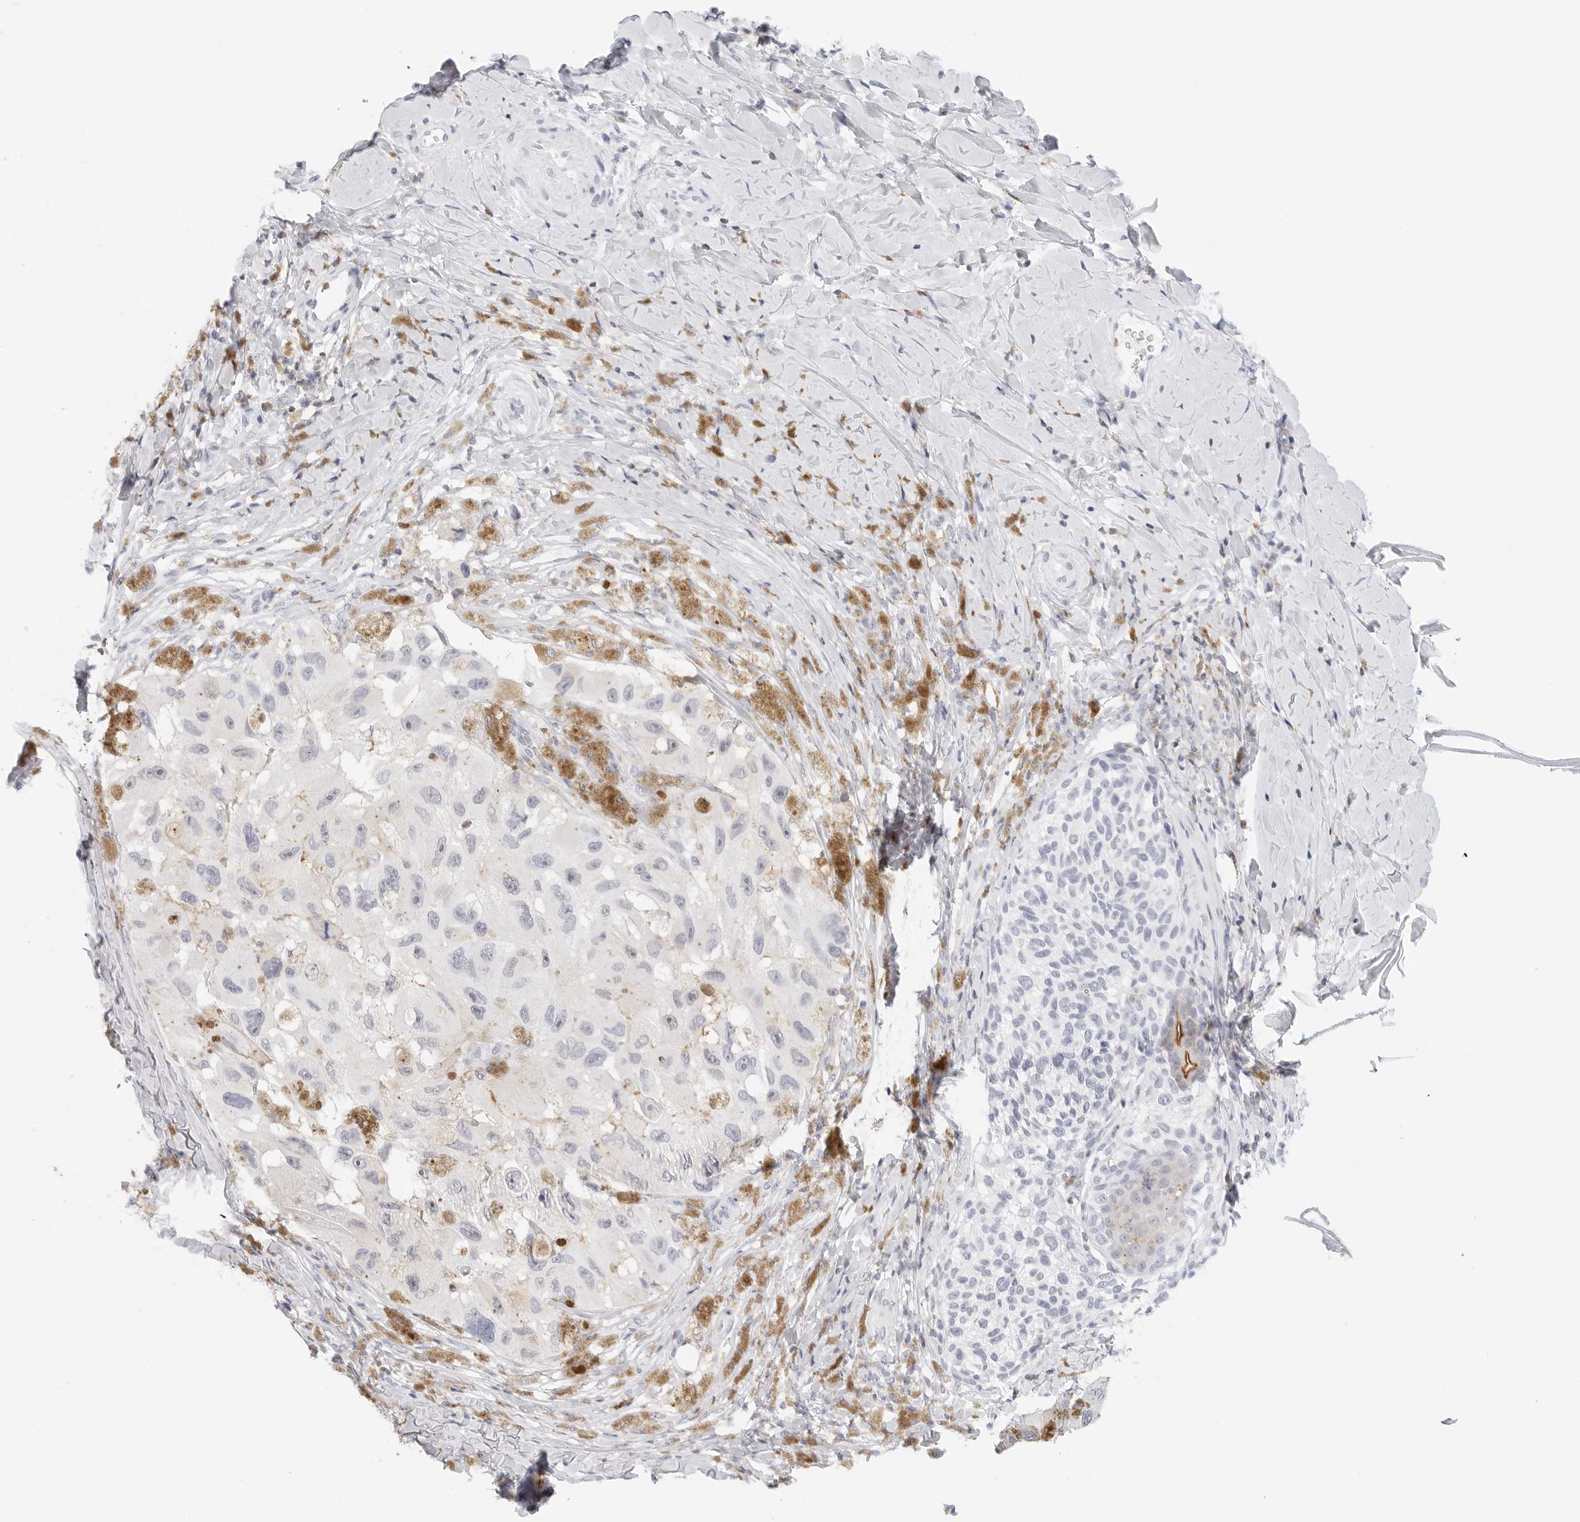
{"staining": {"intensity": "weak", "quantity": "<25%", "location": "cytoplasmic/membranous"}, "tissue": "melanoma", "cell_type": "Tumor cells", "image_type": "cancer", "snomed": [{"axis": "morphology", "description": "Malignant melanoma, NOS"}, {"axis": "topography", "description": "Skin"}], "caption": "Tumor cells are negative for brown protein staining in malignant melanoma.", "gene": "SLC9A3R1", "patient": {"sex": "female", "age": 73}}